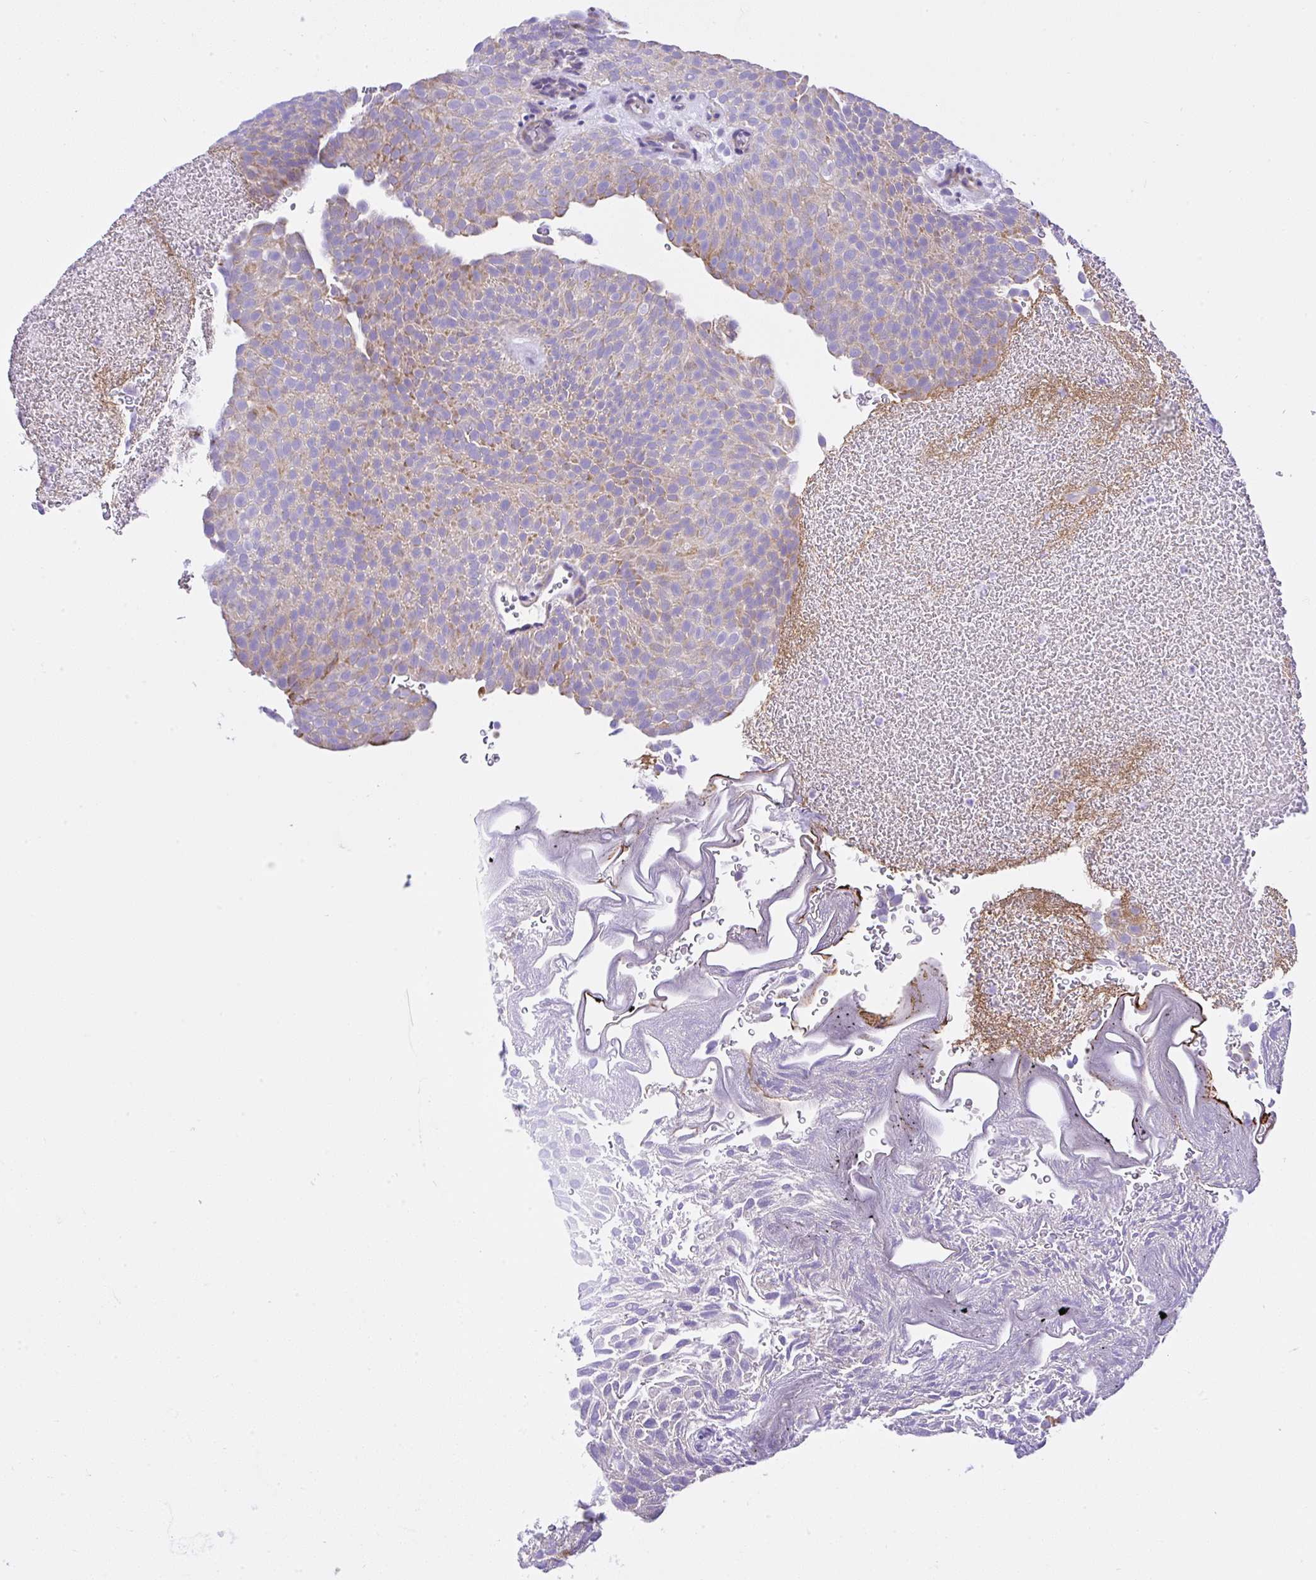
{"staining": {"intensity": "weak", "quantity": "<25%", "location": "cytoplasmic/membranous"}, "tissue": "urothelial cancer", "cell_type": "Tumor cells", "image_type": "cancer", "snomed": [{"axis": "morphology", "description": "Urothelial carcinoma, Low grade"}, {"axis": "topography", "description": "Urinary bladder"}], "caption": "Human urothelial cancer stained for a protein using immunohistochemistry shows no positivity in tumor cells.", "gene": "SLC13A1", "patient": {"sex": "male", "age": 78}}